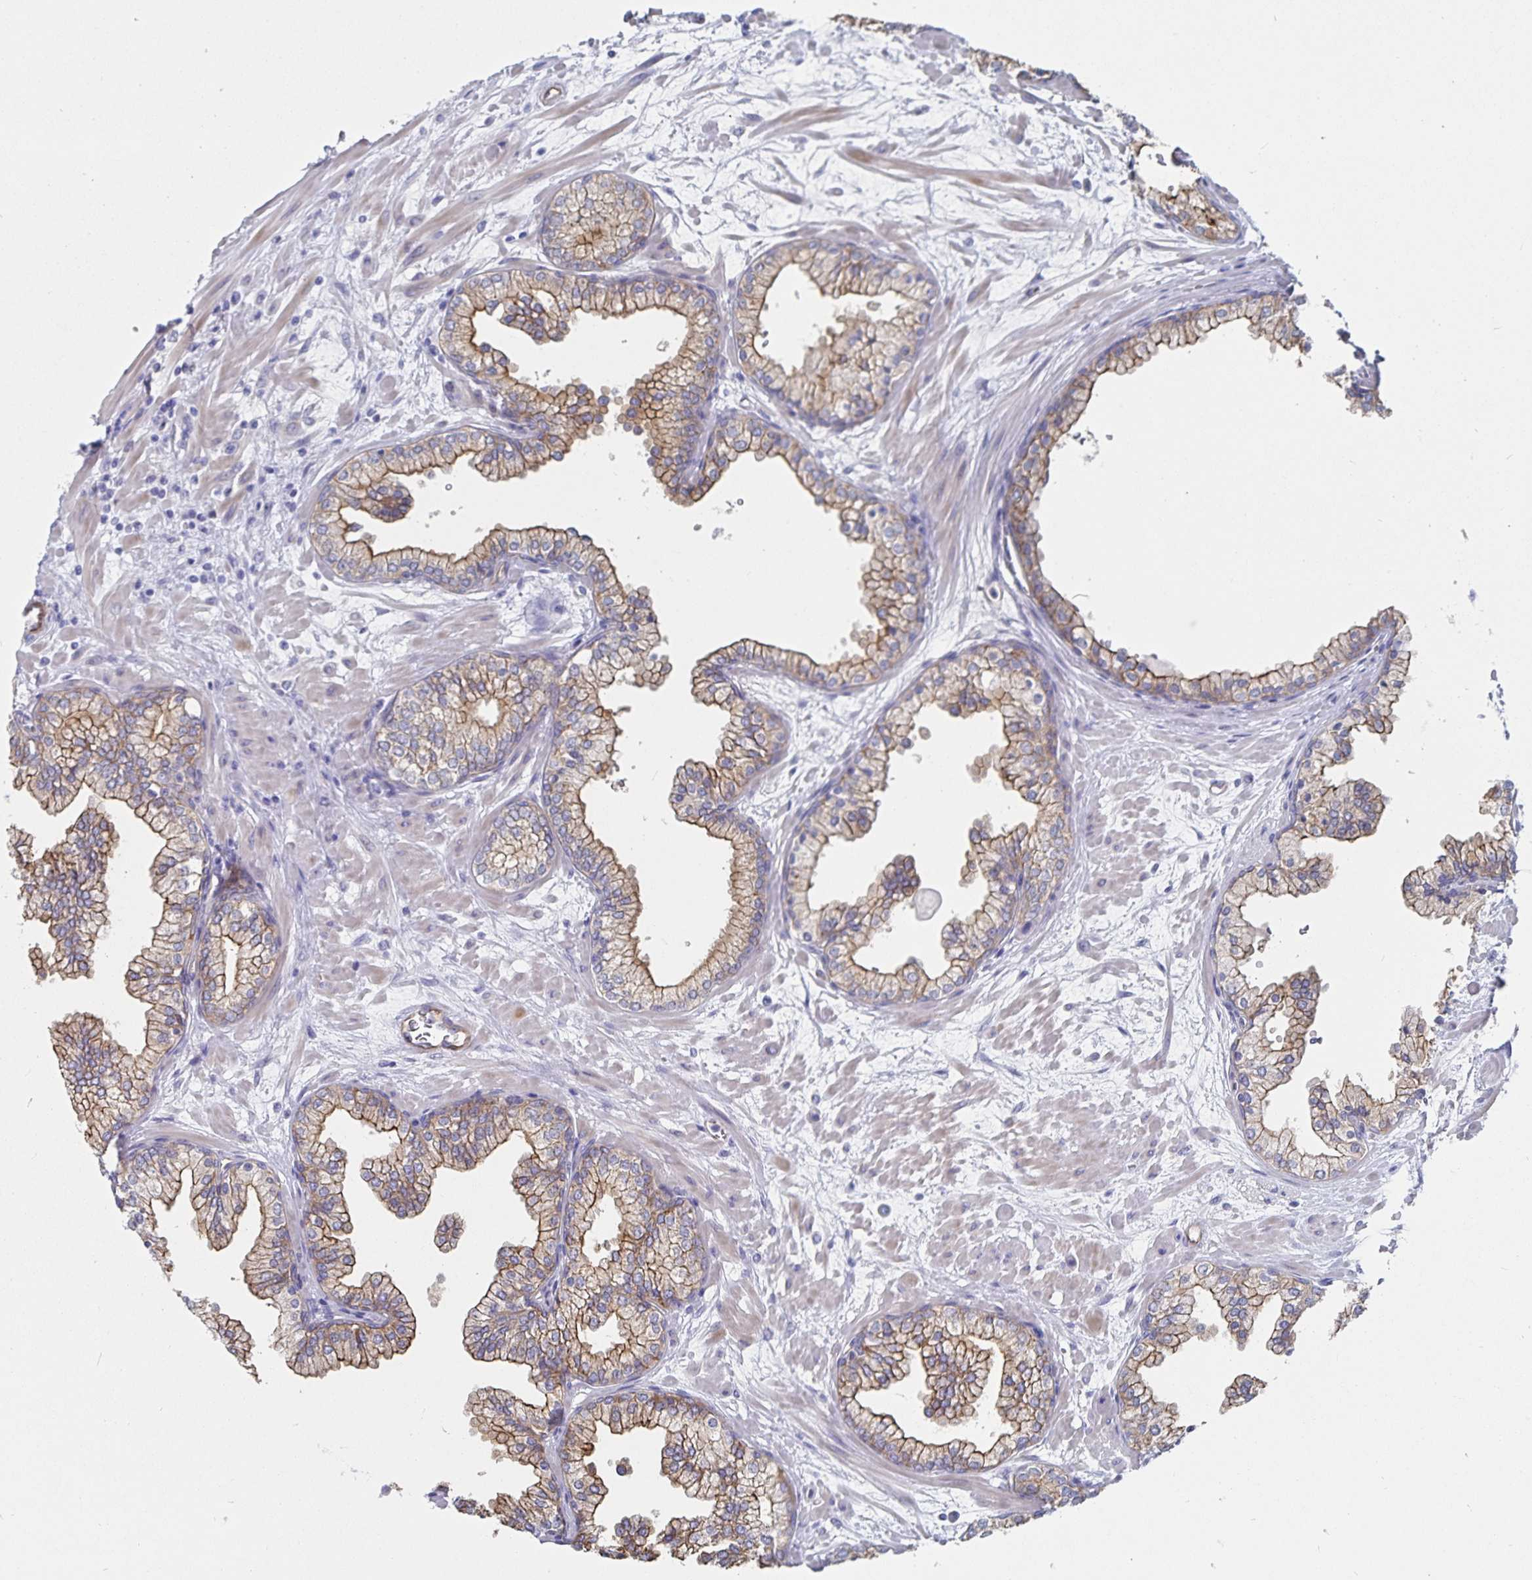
{"staining": {"intensity": "moderate", "quantity": "25%-75%", "location": "cytoplasmic/membranous"}, "tissue": "prostate", "cell_type": "Glandular cells", "image_type": "normal", "snomed": [{"axis": "morphology", "description": "Normal tissue, NOS"}, {"axis": "topography", "description": "Prostate"}, {"axis": "topography", "description": "Peripheral nerve tissue"}], "caption": "Brown immunohistochemical staining in unremarkable human prostate displays moderate cytoplasmic/membranous positivity in about 25%-75% of glandular cells. (IHC, brightfield microscopy, high magnification).", "gene": "SSTR1", "patient": {"sex": "male", "age": 61}}